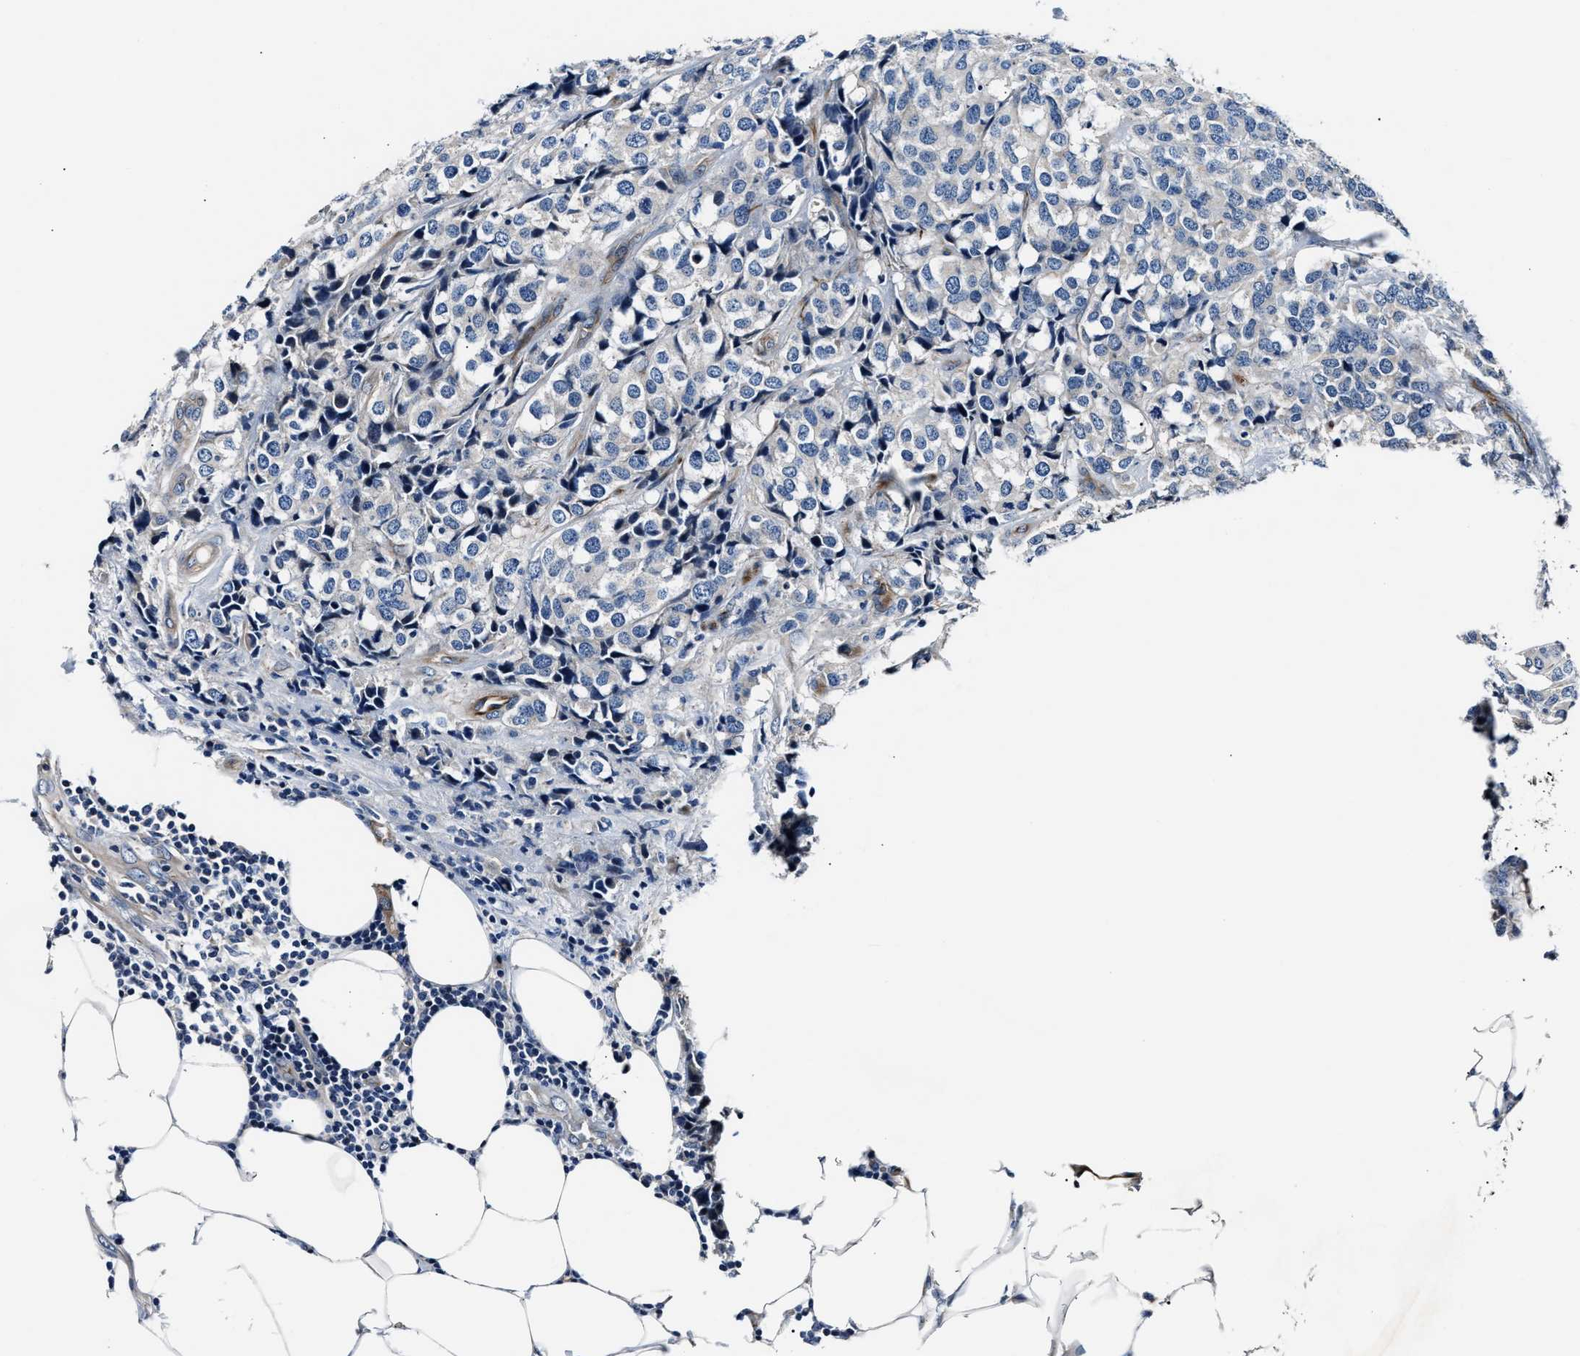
{"staining": {"intensity": "negative", "quantity": "none", "location": "none"}, "tissue": "breast cancer", "cell_type": "Tumor cells", "image_type": "cancer", "snomed": [{"axis": "morphology", "description": "Lobular carcinoma"}, {"axis": "topography", "description": "Breast"}], "caption": "Breast cancer stained for a protein using immunohistochemistry exhibits no staining tumor cells.", "gene": "MPDZ", "patient": {"sex": "female", "age": 59}}